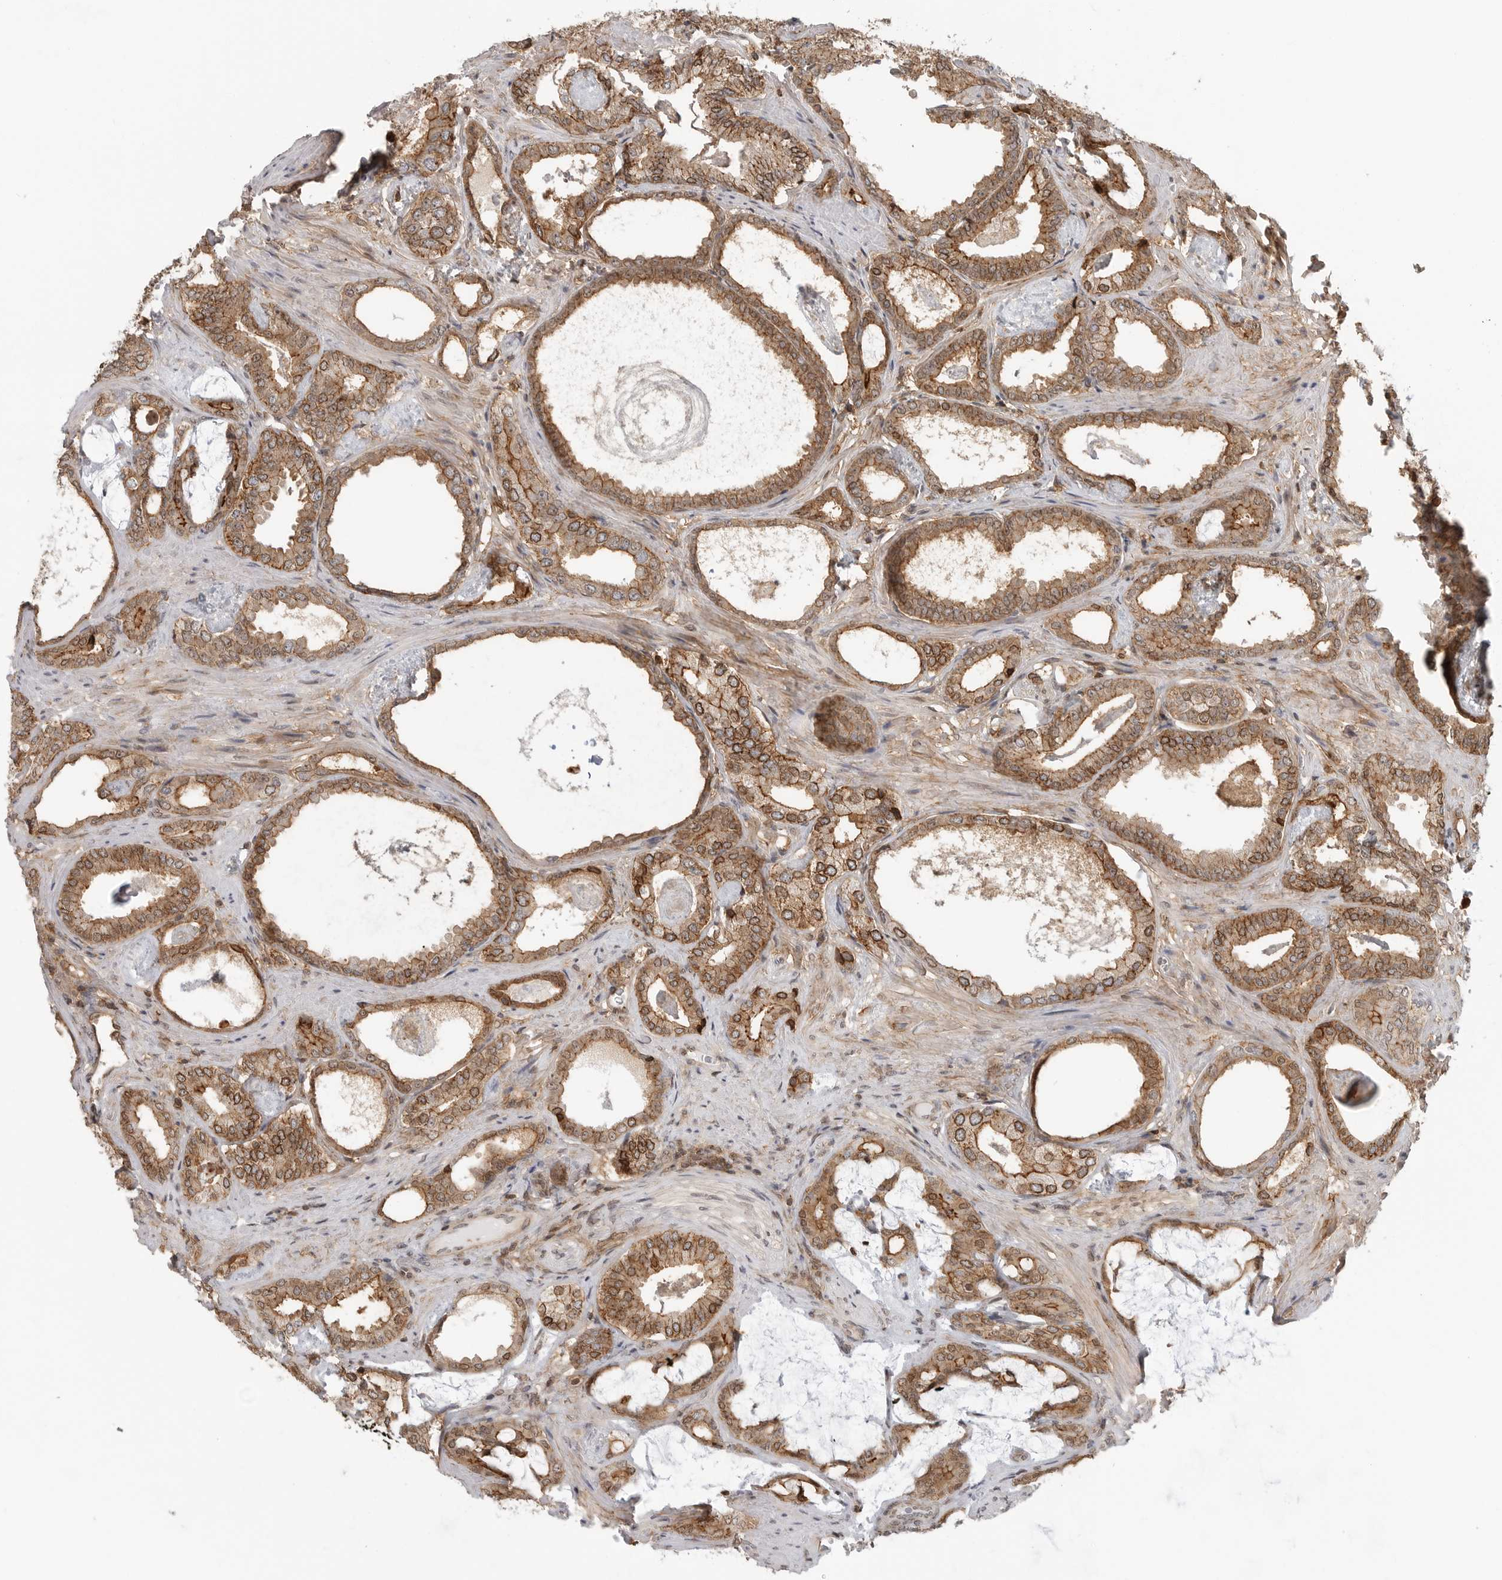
{"staining": {"intensity": "moderate", "quantity": ">75%", "location": "cytoplasmic/membranous,nuclear"}, "tissue": "prostate cancer", "cell_type": "Tumor cells", "image_type": "cancer", "snomed": [{"axis": "morphology", "description": "Adenocarcinoma, Low grade"}, {"axis": "topography", "description": "Prostate"}], "caption": "Human adenocarcinoma (low-grade) (prostate) stained with a brown dye shows moderate cytoplasmic/membranous and nuclear positive staining in approximately >75% of tumor cells.", "gene": "ANXA11", "patient": {"sex": "male", "age": 71}}